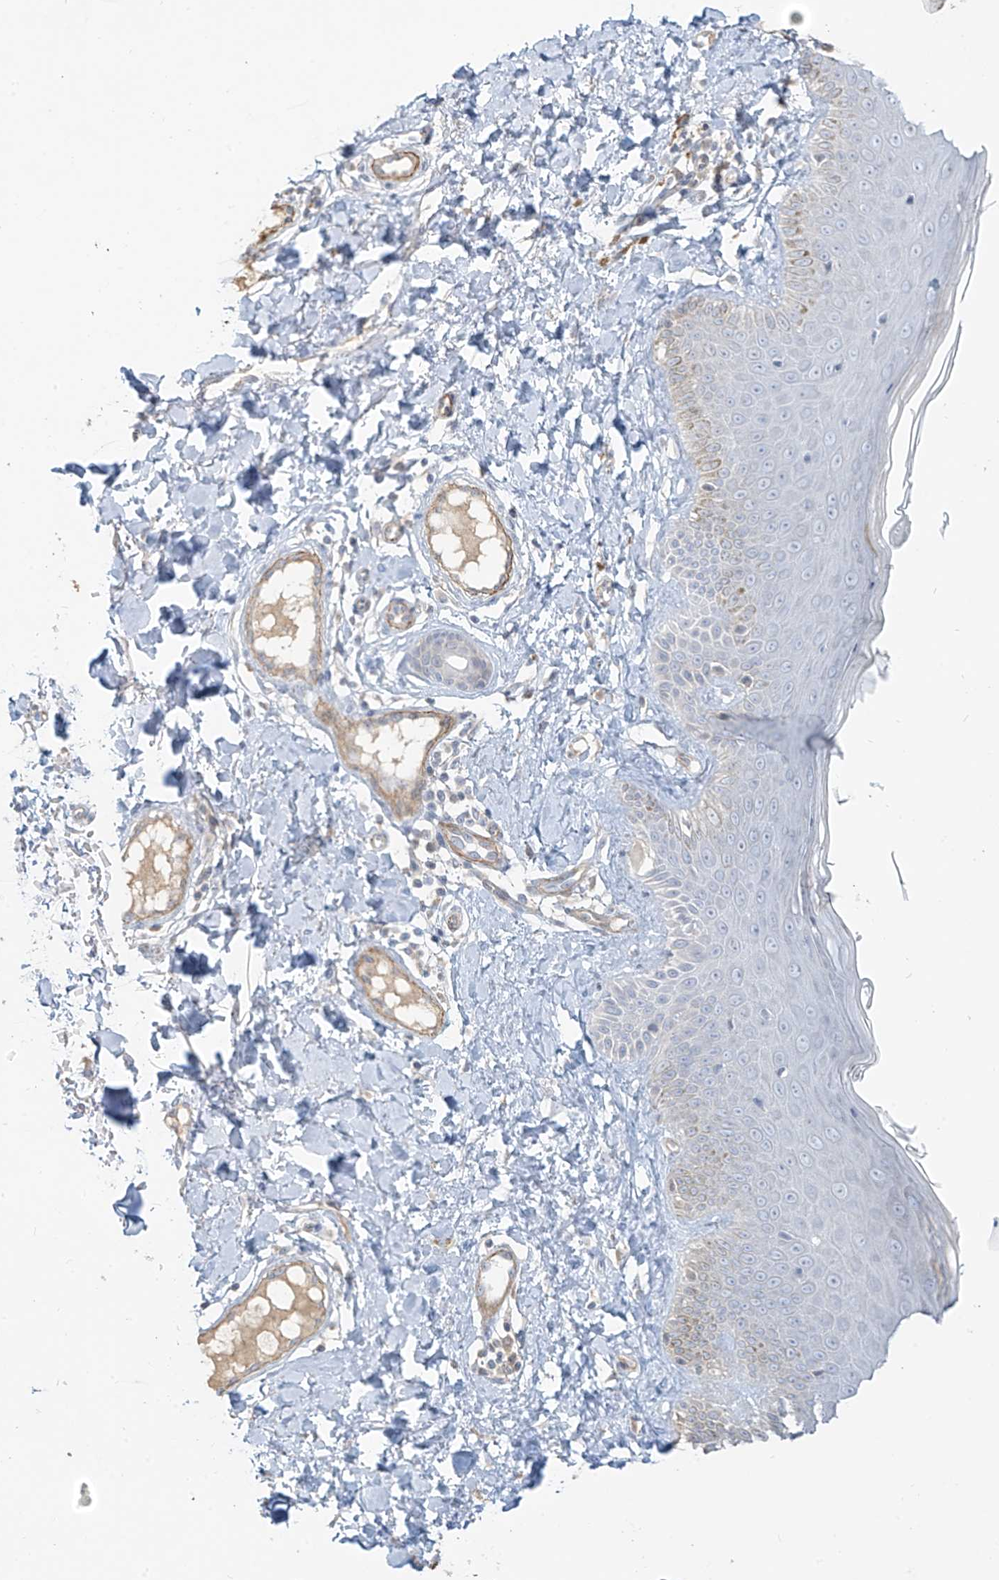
{"staining": {"intensity": "negative", "quantity": "none", "location": "none"}, "tissue": "skin", "cell_type": "Fibroblasts", "image_type": "normal", "snomed": [{"axis": "morphology", "description": "Normal tissue, NOS"}, {"axis": "topography", "description": "Skin"}], "caption": "High power microscopy photomicrograph of an immunohistochemistry (IHC) image of normal skin, revealing no significant staining in fibroblasts.", "gene": "C2orf42", "patient": {"sex": "male", "age": 52}}